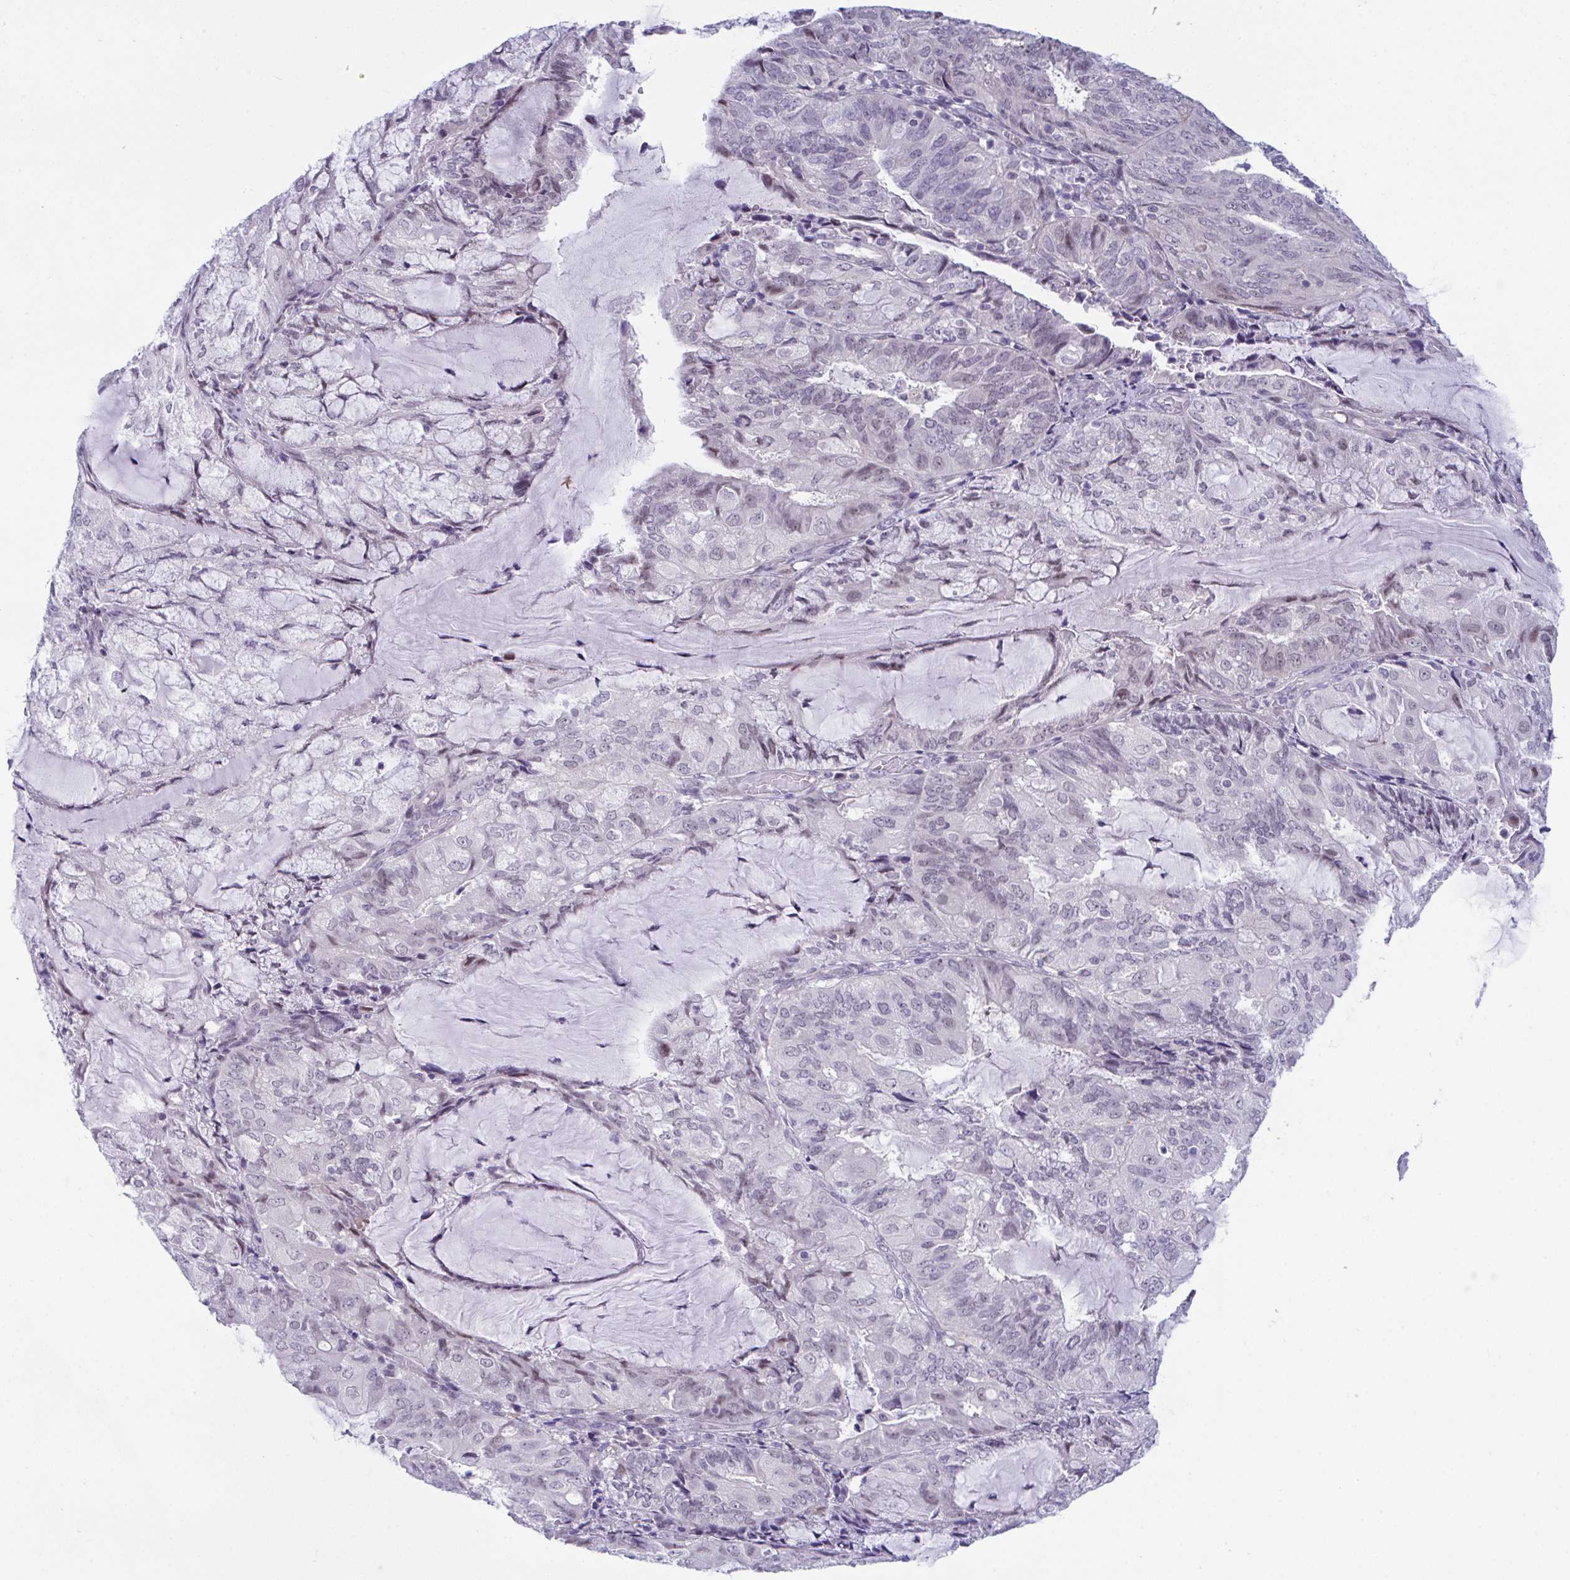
{"staining": {"intensity": "weak", "quantity": "<25%", "location": "nuclear"}, "tissue": "endometrial cancer", "cell_type": "Tumor cells", "image_type": "cancer", "snomed": [{"axis": "morphology", "description": "Adenocarcinoma, NOS"}, {"axis": "topography", "description": "Endometrium"}], "caption": "Endometrial cancer was stained to show a protein in brown. There is no significant staining in tumor cells. (Stains: DAB (3,3'-diaminobenzidine) immunohistochemistry with hematoxylin counter stain, Microscopy: brightfield microscopy at high magnification).", "gene": "USP35", "patient": {"sex": "female", "age": 81}}